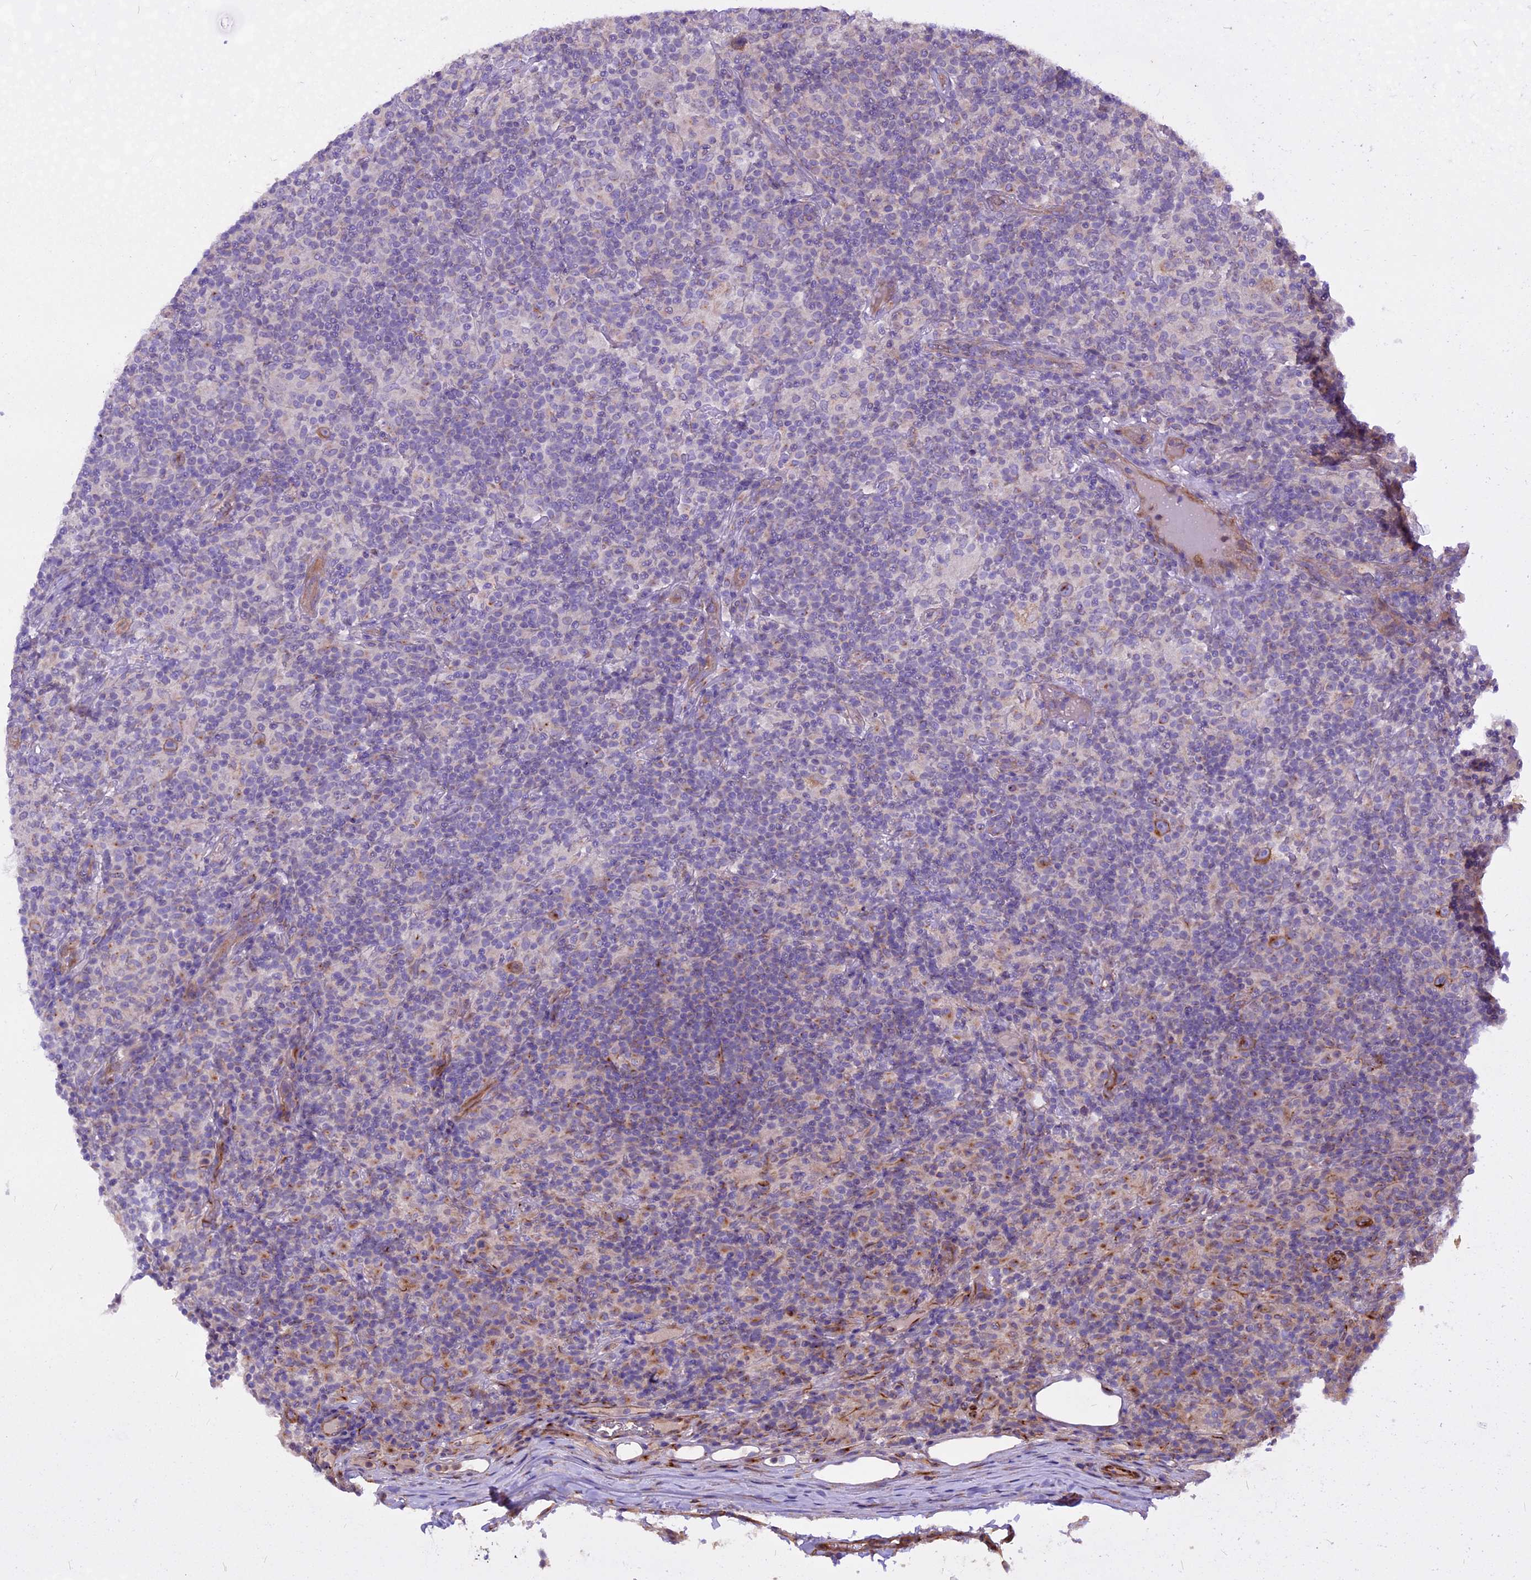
{"staining": {"intensity": "moderate", "quantity": "25%-75%", "location": "cytoplasmic/membranous"}, "tissue": "lymphoma", "cell_type": "Tumor cells", "image_type": "cancer", "snomed": [{"axis": "morphology", "description": "Hodgkin's disease, NOS"}, {"axis": "topography", "description": "Lymph node"}], "caption": "Immunohistochemistry photomicrograph of neoplastic tissue: human Hodgkin's disease stained using IHC reveals medium levels of moderate protein expression localized specifically in the cytoplasmic/membranous of tumor cells, appearing as a cytoplasmic/membranous brown color.", "gene": "ANO3", "patient": {"sex": "male", "age": 70}}